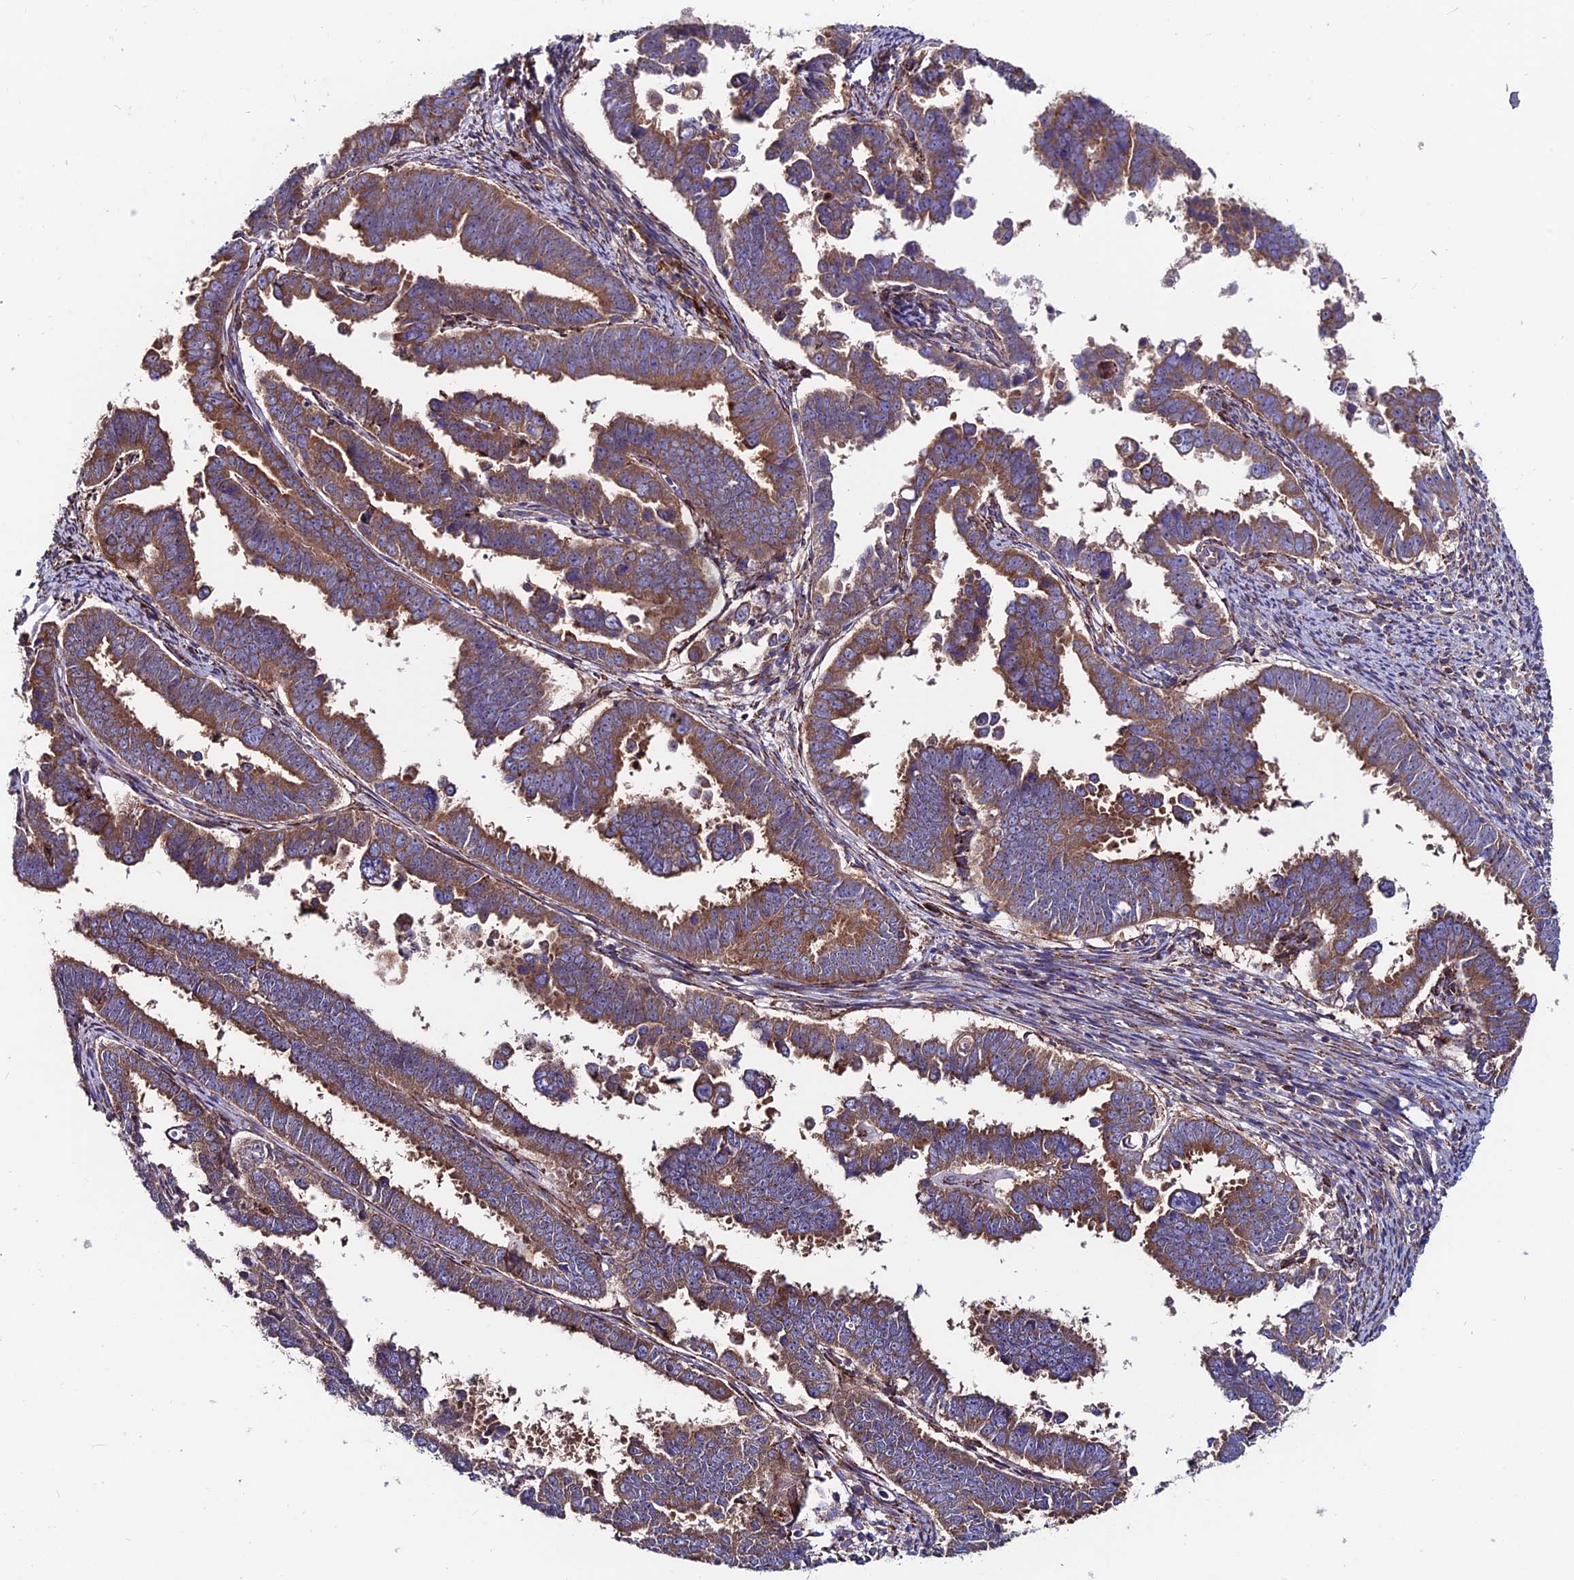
{"staining": {"intensity": "strong", "quantity": ">75%", "location": "cytoplasmic/membranous"}, "tissue": "endometrial cancer", "cell_type": "Tumor cells", "image_type": "cancer", "snomed": [{"axis": "morphology", "description": "Adenocarcinoma, NOS"}, {"axis": "topography", "description": "Endometrium"}], "caption": "The photomicrograph exhibits staining of endometrial cancer (adenocarcinoma), revealing strong cytoplasmic/membranous protein positivity (brown color) within tumor cells.", "gene": "EIF3K", "patient": {"sex": "female", "age": 75}}